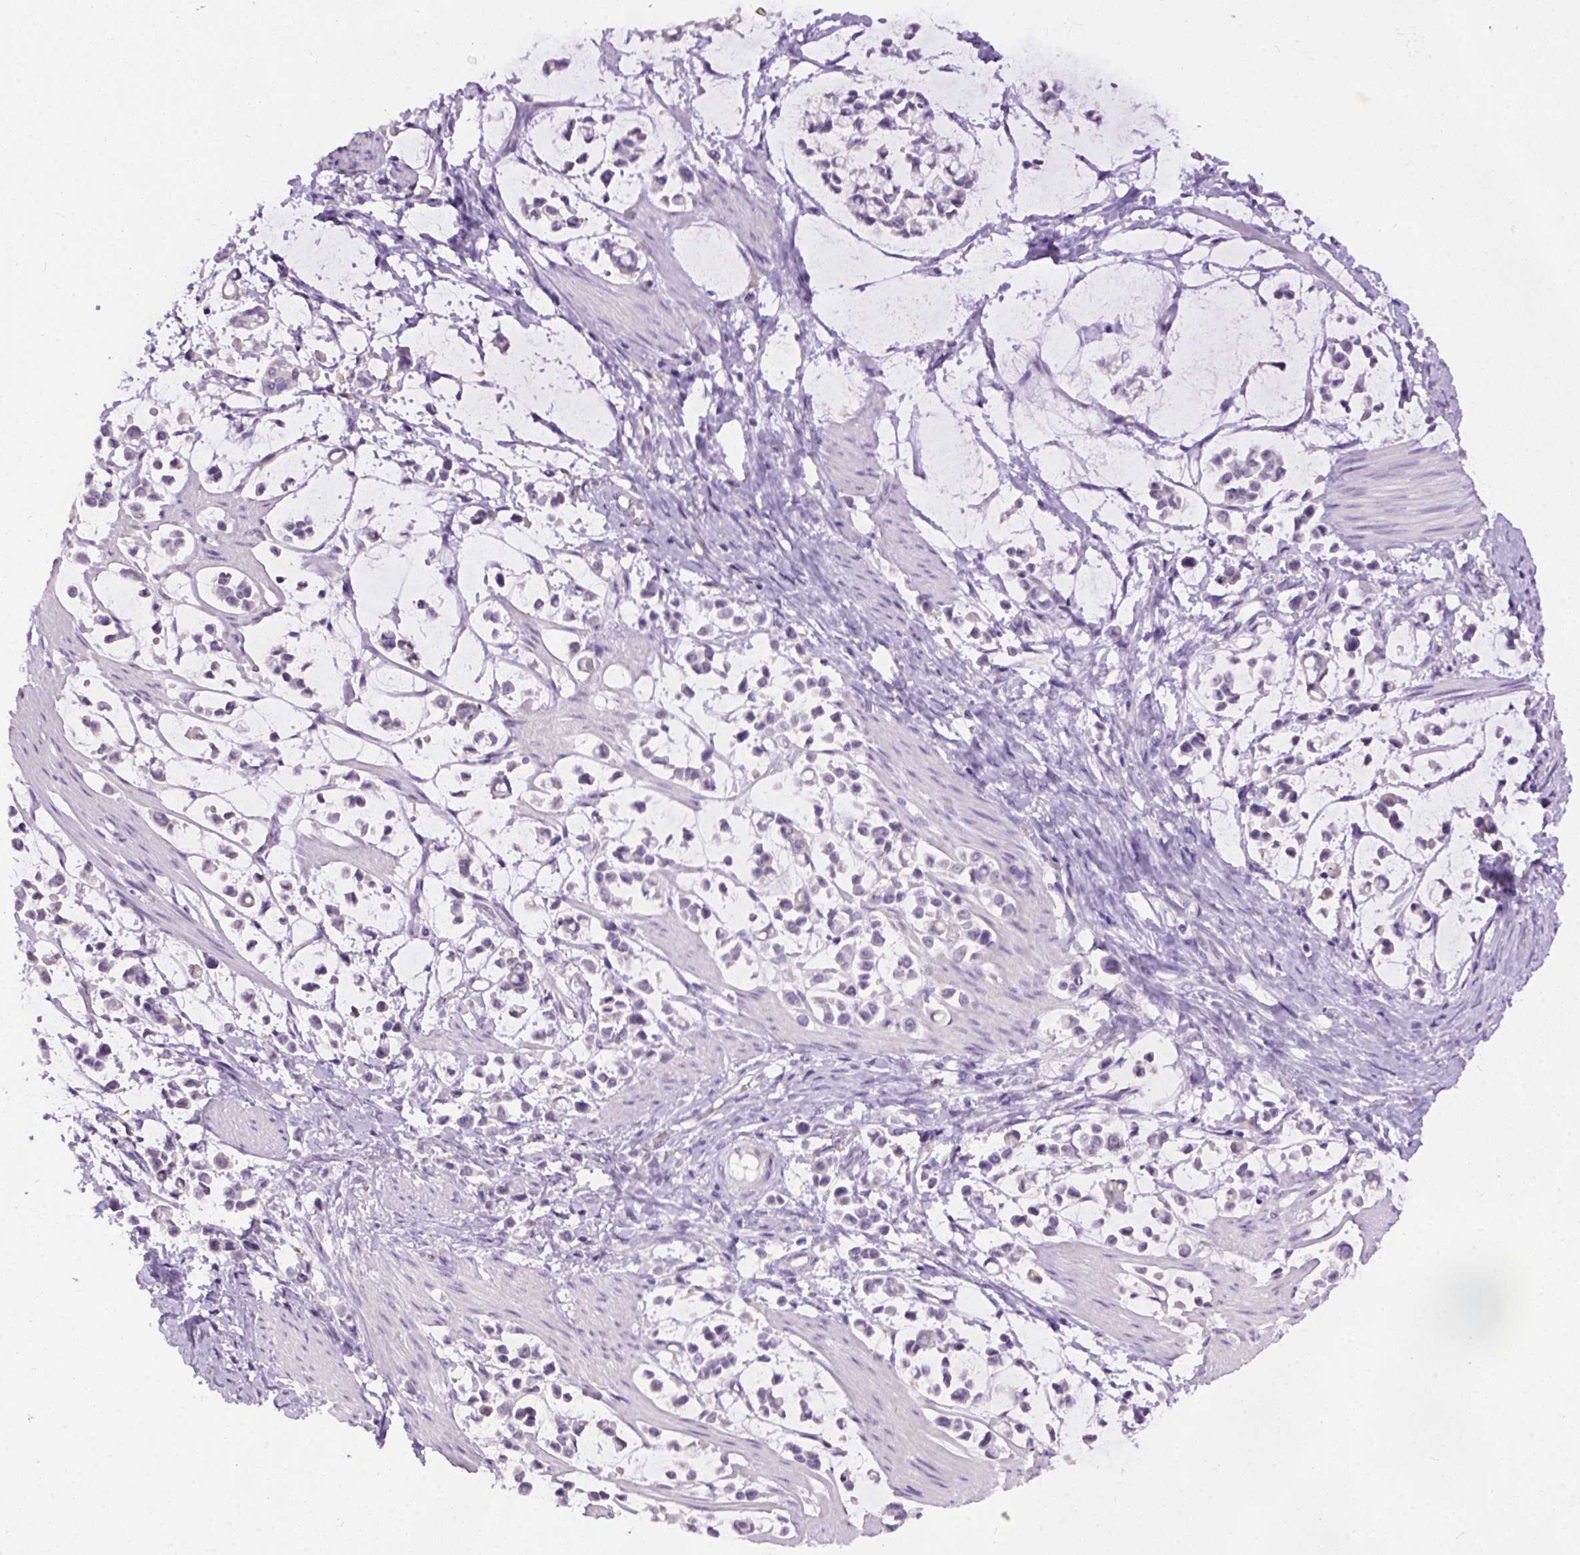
{"staining": {"intensity": "negative", "quantity": "none", "location": "none"}, "tissue": "stomach cancer", "cell_type": "Tumor cells", "image_type": "cancer", "snomed": [{"axis": "morphology", "description": "Adenocarcinoma, NOS"}, {"axis": "topography", "description": "Stomach"}], "caption": "There is no significant positivity in tumor cells of stomach cancer. Brightfield microscopy of IHC stained with DAB (3,3'-diaminobenzidine) (brown) and hematoxylin (blue), captured at high magnification.", "gene": "FAM184B", "patient": {"sex": "male", "age": 82}}